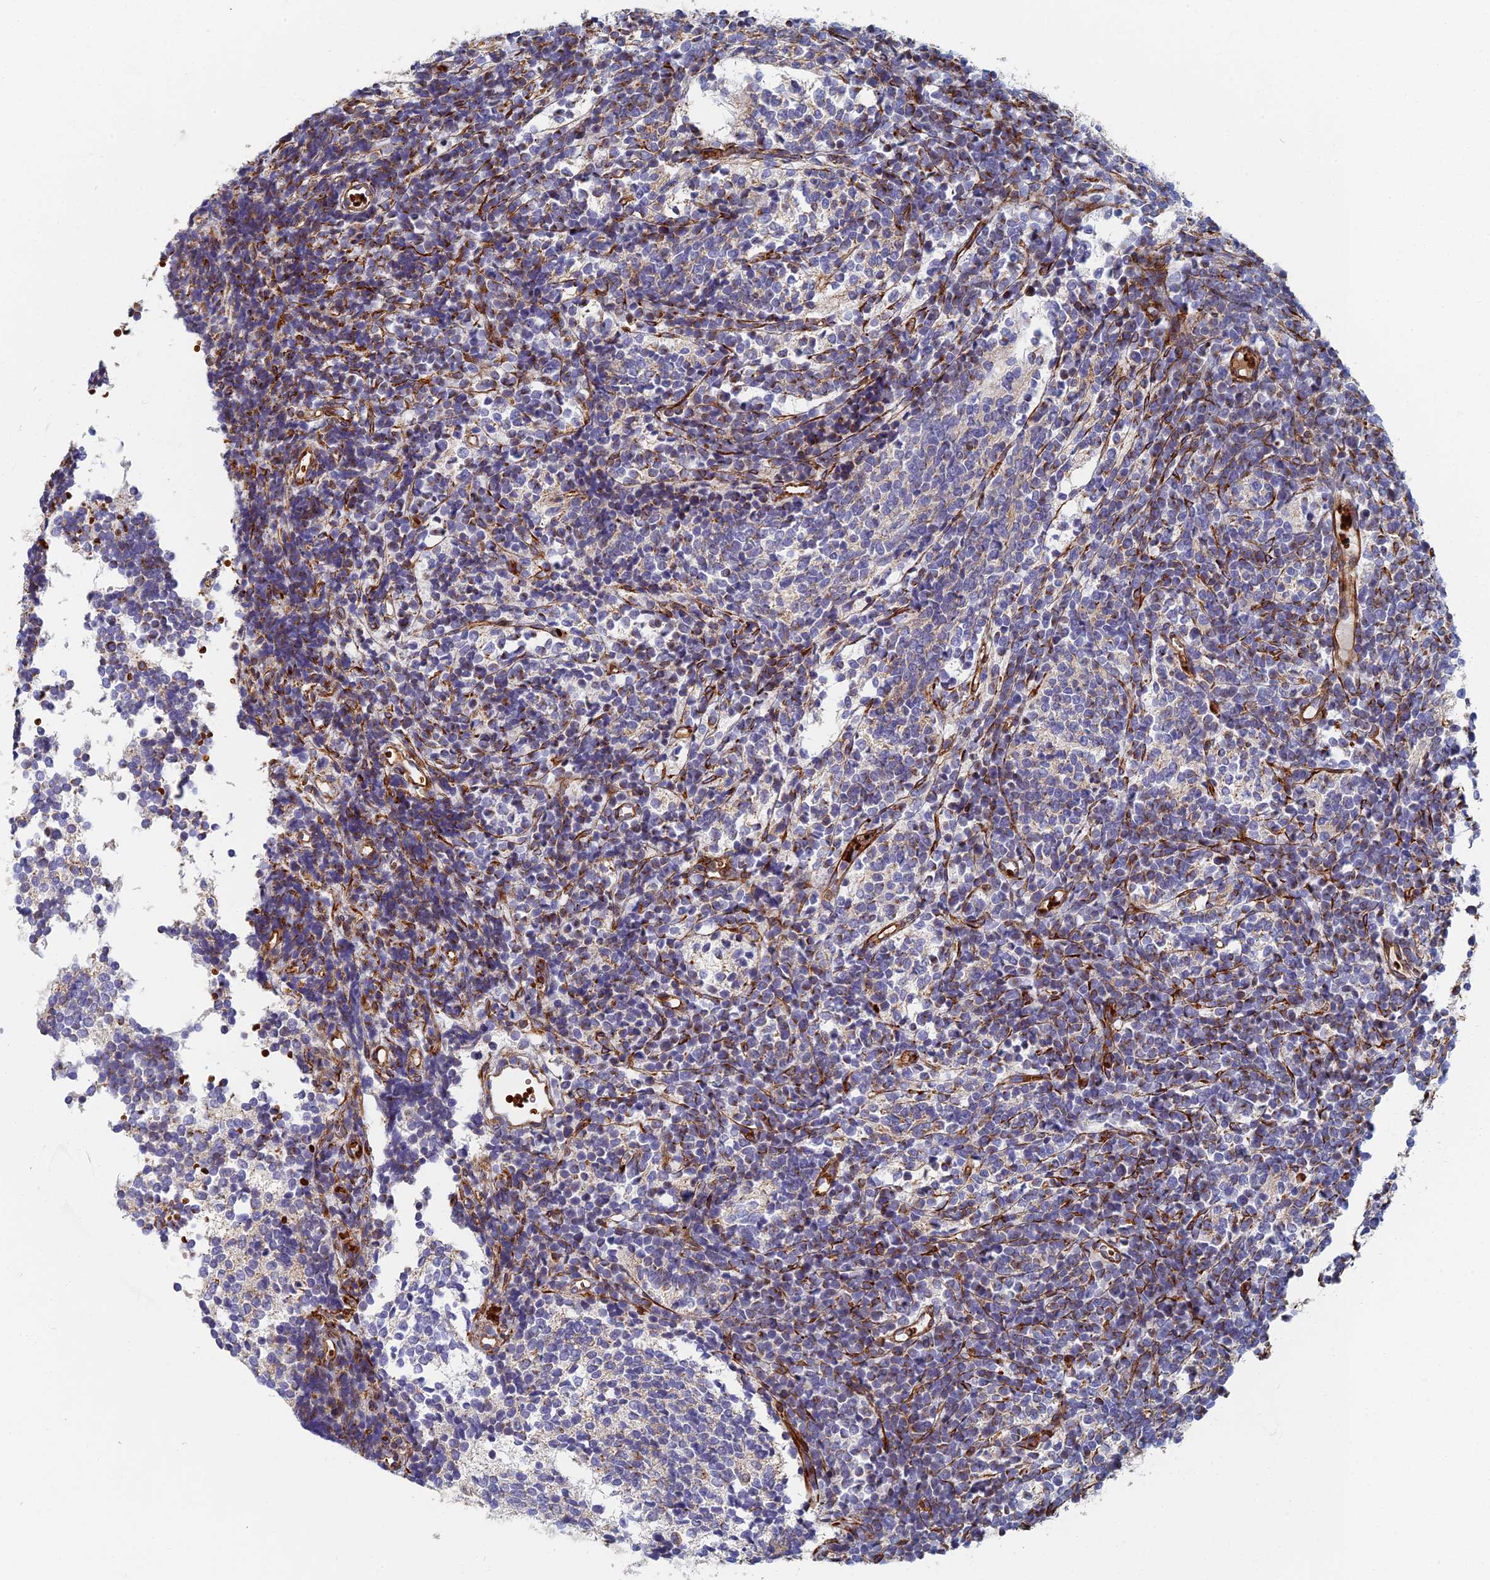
{"staining": {"intensity": "negative", "quantity": "none", "location": "none"}, "tissue": "glioma", "cell_type": "Tumor cells", "image_type": "cancer", "snomed": [{"axis": "morphology", "description": "Glioma, malignant, Low grade"}, {"axis": "topography", "description": "Brain"}], "caption": "DAB immunohistochemical staining of human low-grade glioma (malignant) shows no significant staining in tumor cells. Nuclei are stained in blue.", "gene": "ABCB10", "patient": {"sex": "female", "age": 1}}